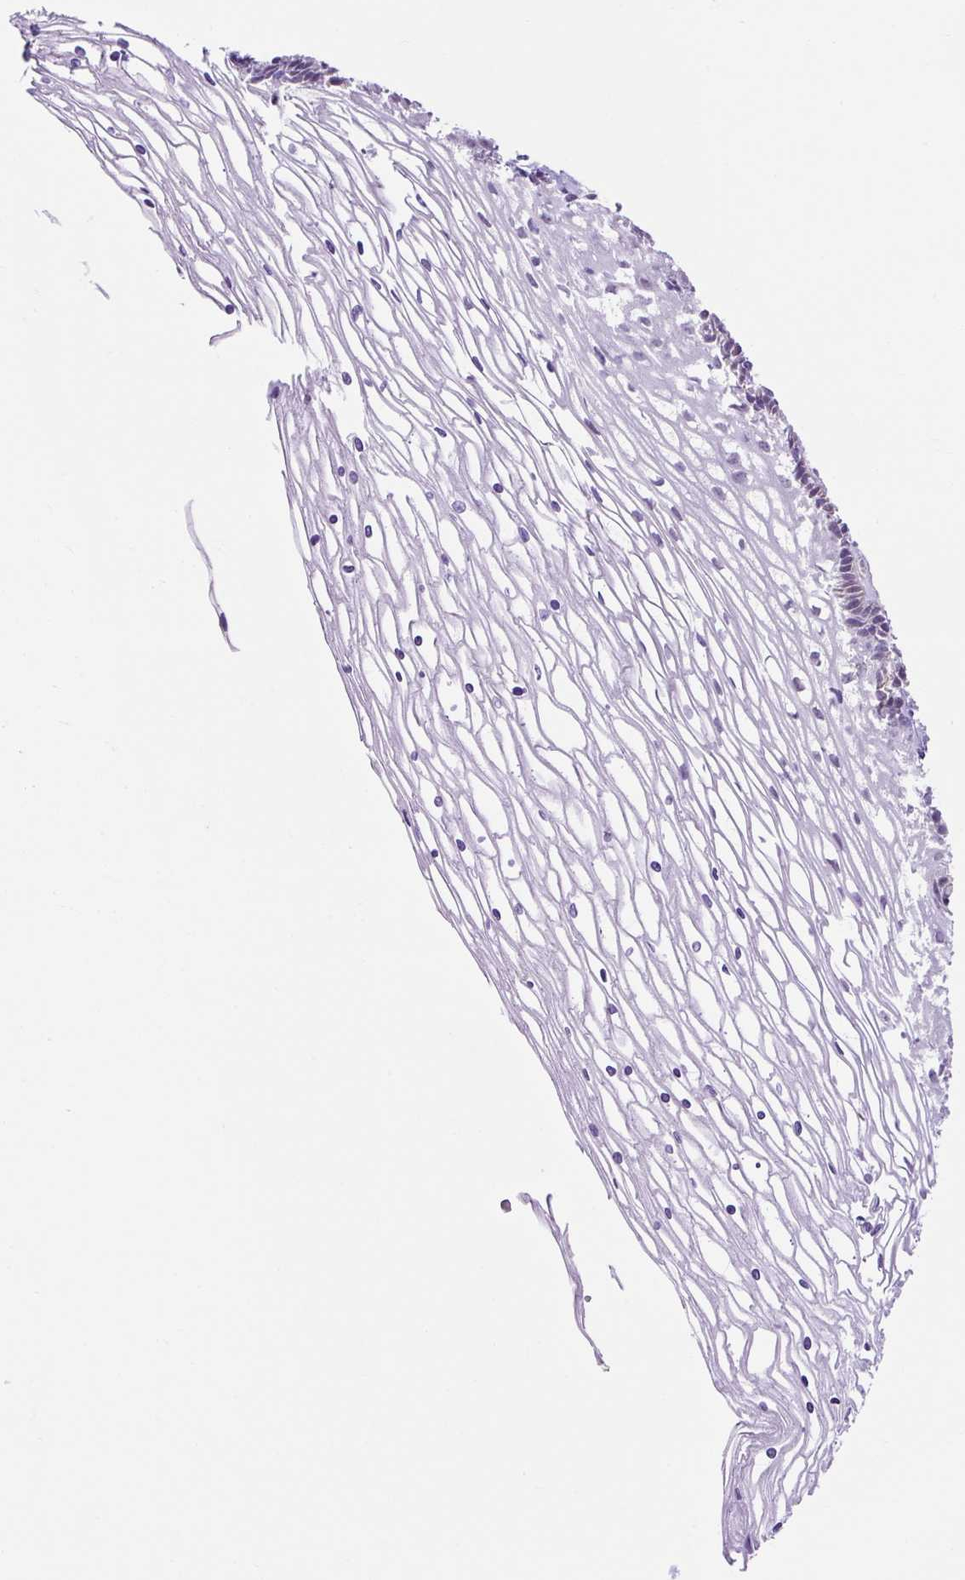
{"staining": {"intensity": "negative", "quantity": "none", "location": "none"}, "tissue": "cervix", "cell_type": "Glandular cells", "image_type": "normal", "snomed": [{"axis": "morphology", "description": "Normal tissue, NOS"}, {"axis": "topography", "description": "Cervix"}], "caption": "The immunohistochemistry micrograph has no significant positivity in glandular cells of cervix. The staining is performed using DAB (3,3'-diaminobenzidine) brown chromogen with nuclei counter-stained in using hematoxylin.", "gene": "KRT12", "patient": {"sex": "female", "age": 36}}